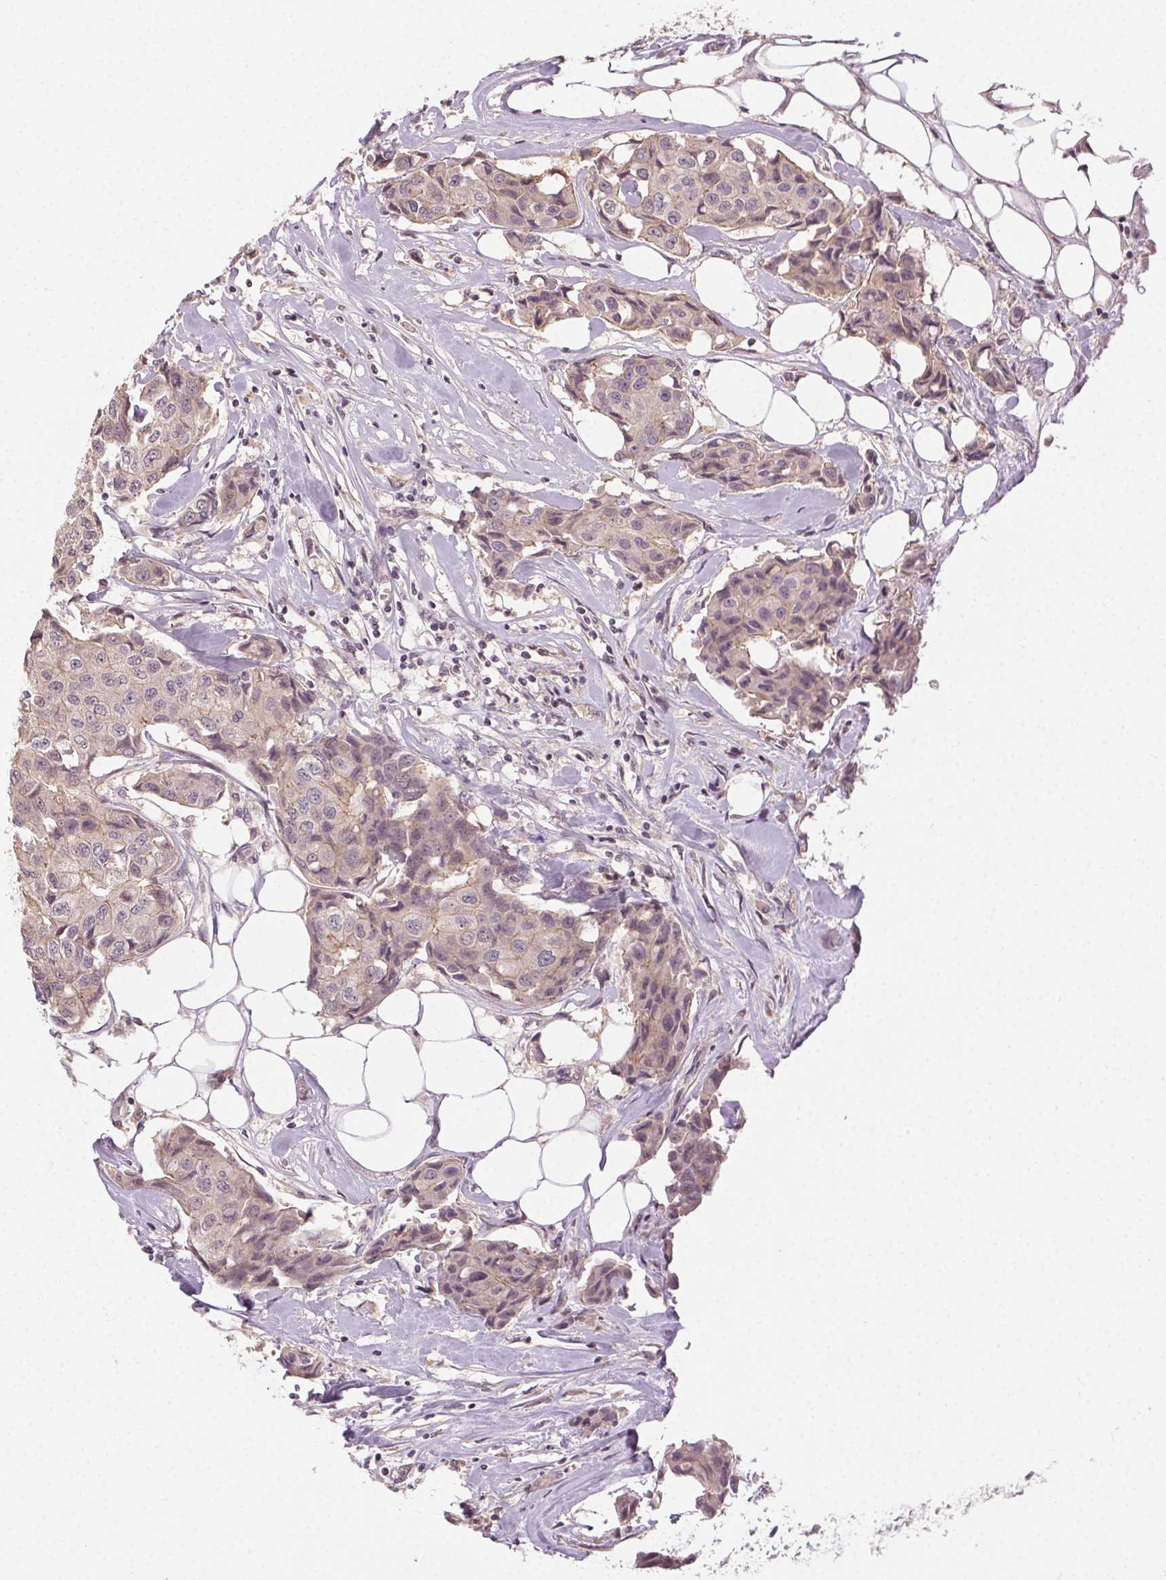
{"staining": {"intensity": "weak", "quantity": "<25%", "location": "cytoplasmic/membranous"}, "tissue": "breast cancer", "cell_type": "Tumor cells", "image_type": "cancer", "snomed": [{"axis": "morphology", "description": "Duct carcinoma"}, {"axis": "topography", "description": "Breast"}, {"axis": "topography", "description": "Lymph node"}], "caption": "This micrograph is of breast cancer (intraductal carcinoma) stained with immunohistochemistry (IHC) to label a protein in brown with the nuclei are counter-stained blue. There is no expression in tumor cells.", "gene": "ATP1B3", "patient": {"sex": "female", "age": 80}}